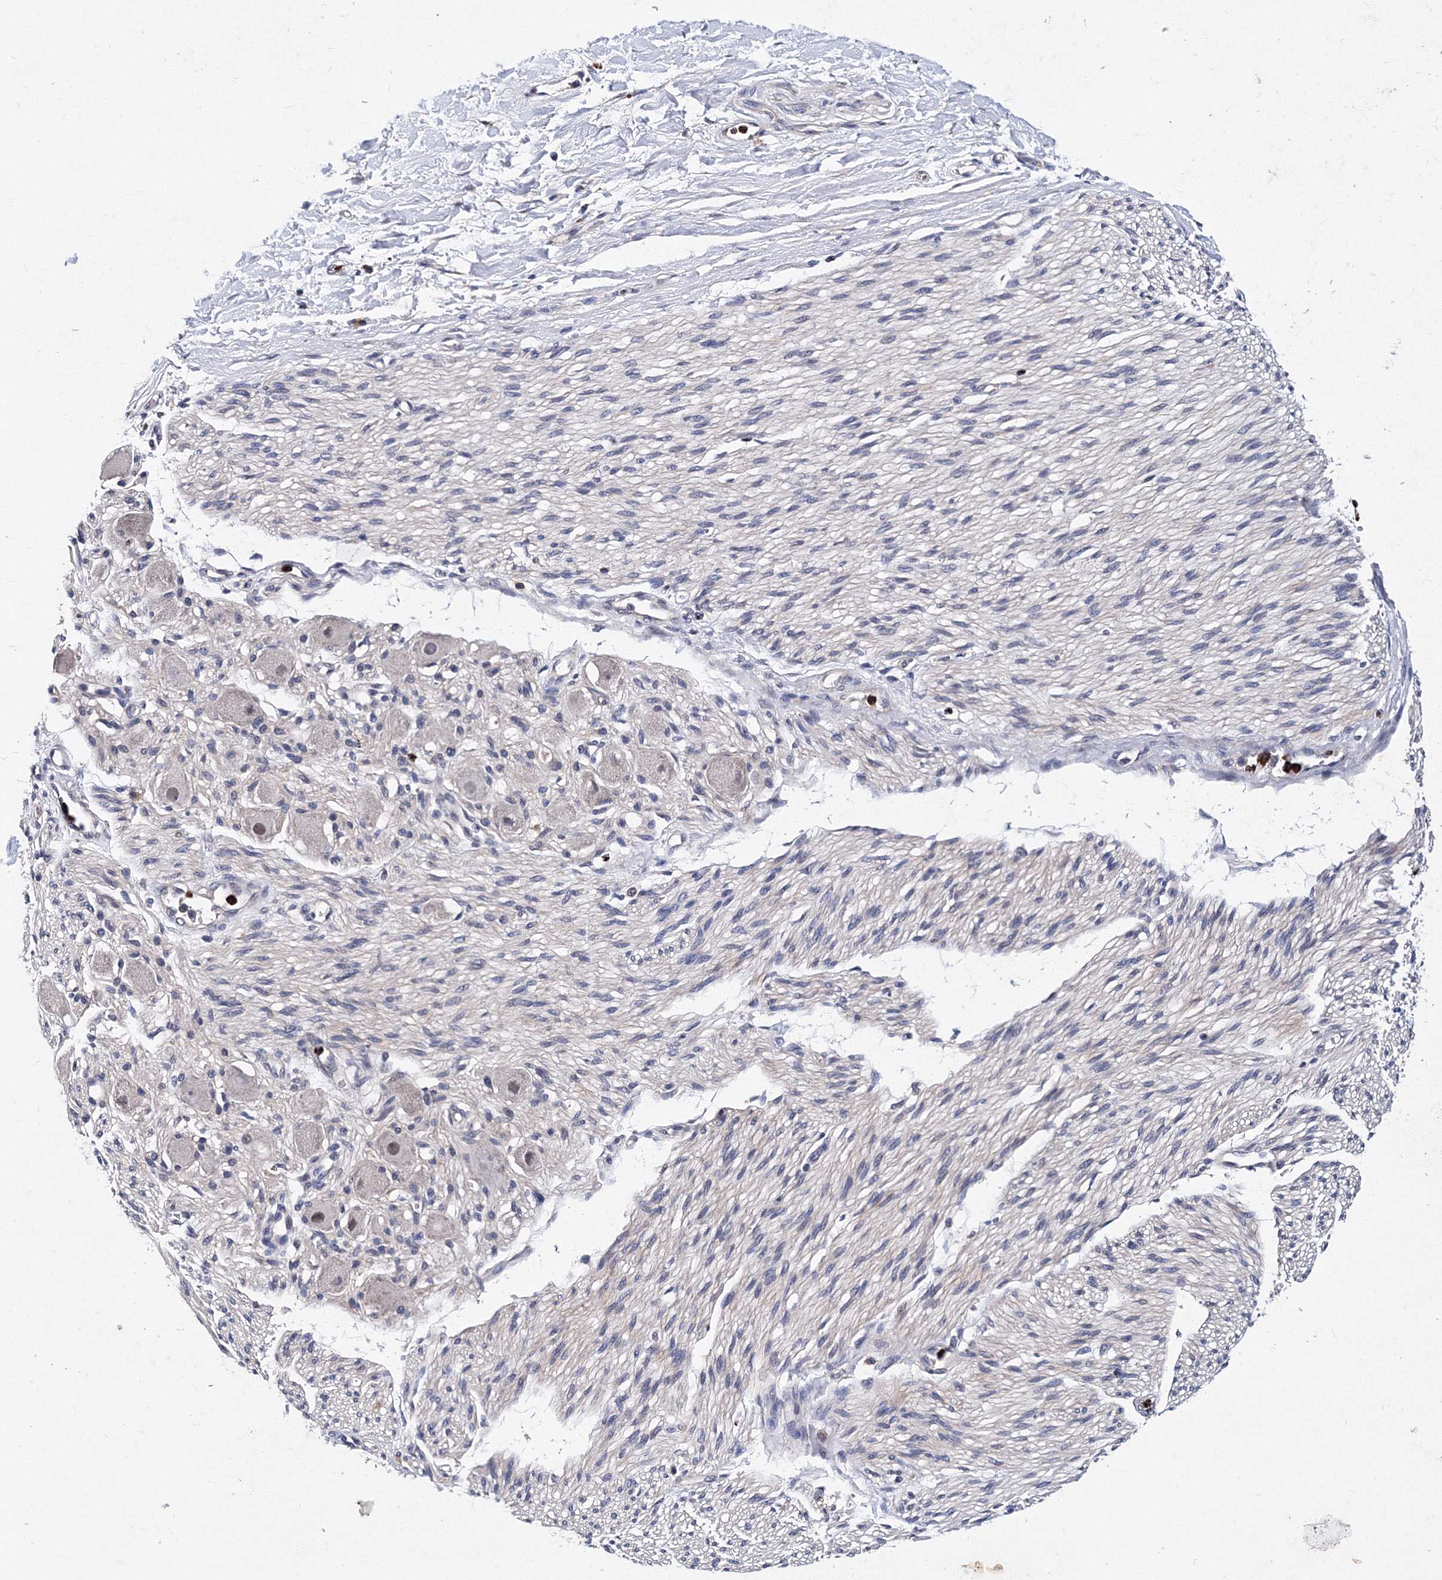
{"staining": {"intensity": "negative", "quantity": "none", "location": "none"}, "tissue": "adipose tissue", "cell_type": "Adipocytes", "image_type": "normal", "snomed": [{"axis": "morphology", "description": "Normal tissue, NOS"}, {"axis": "topography", "description": "Kidney"}, {"axis": "topography", "description": "Peripheral nerve tissue"}], "caption": "Adipocytes show no significant staining in normal adipose tissue. (DAB IHC, high magnification).", "gene": "PHYKPL", "patient": {"sex": "male", "age": 7}}